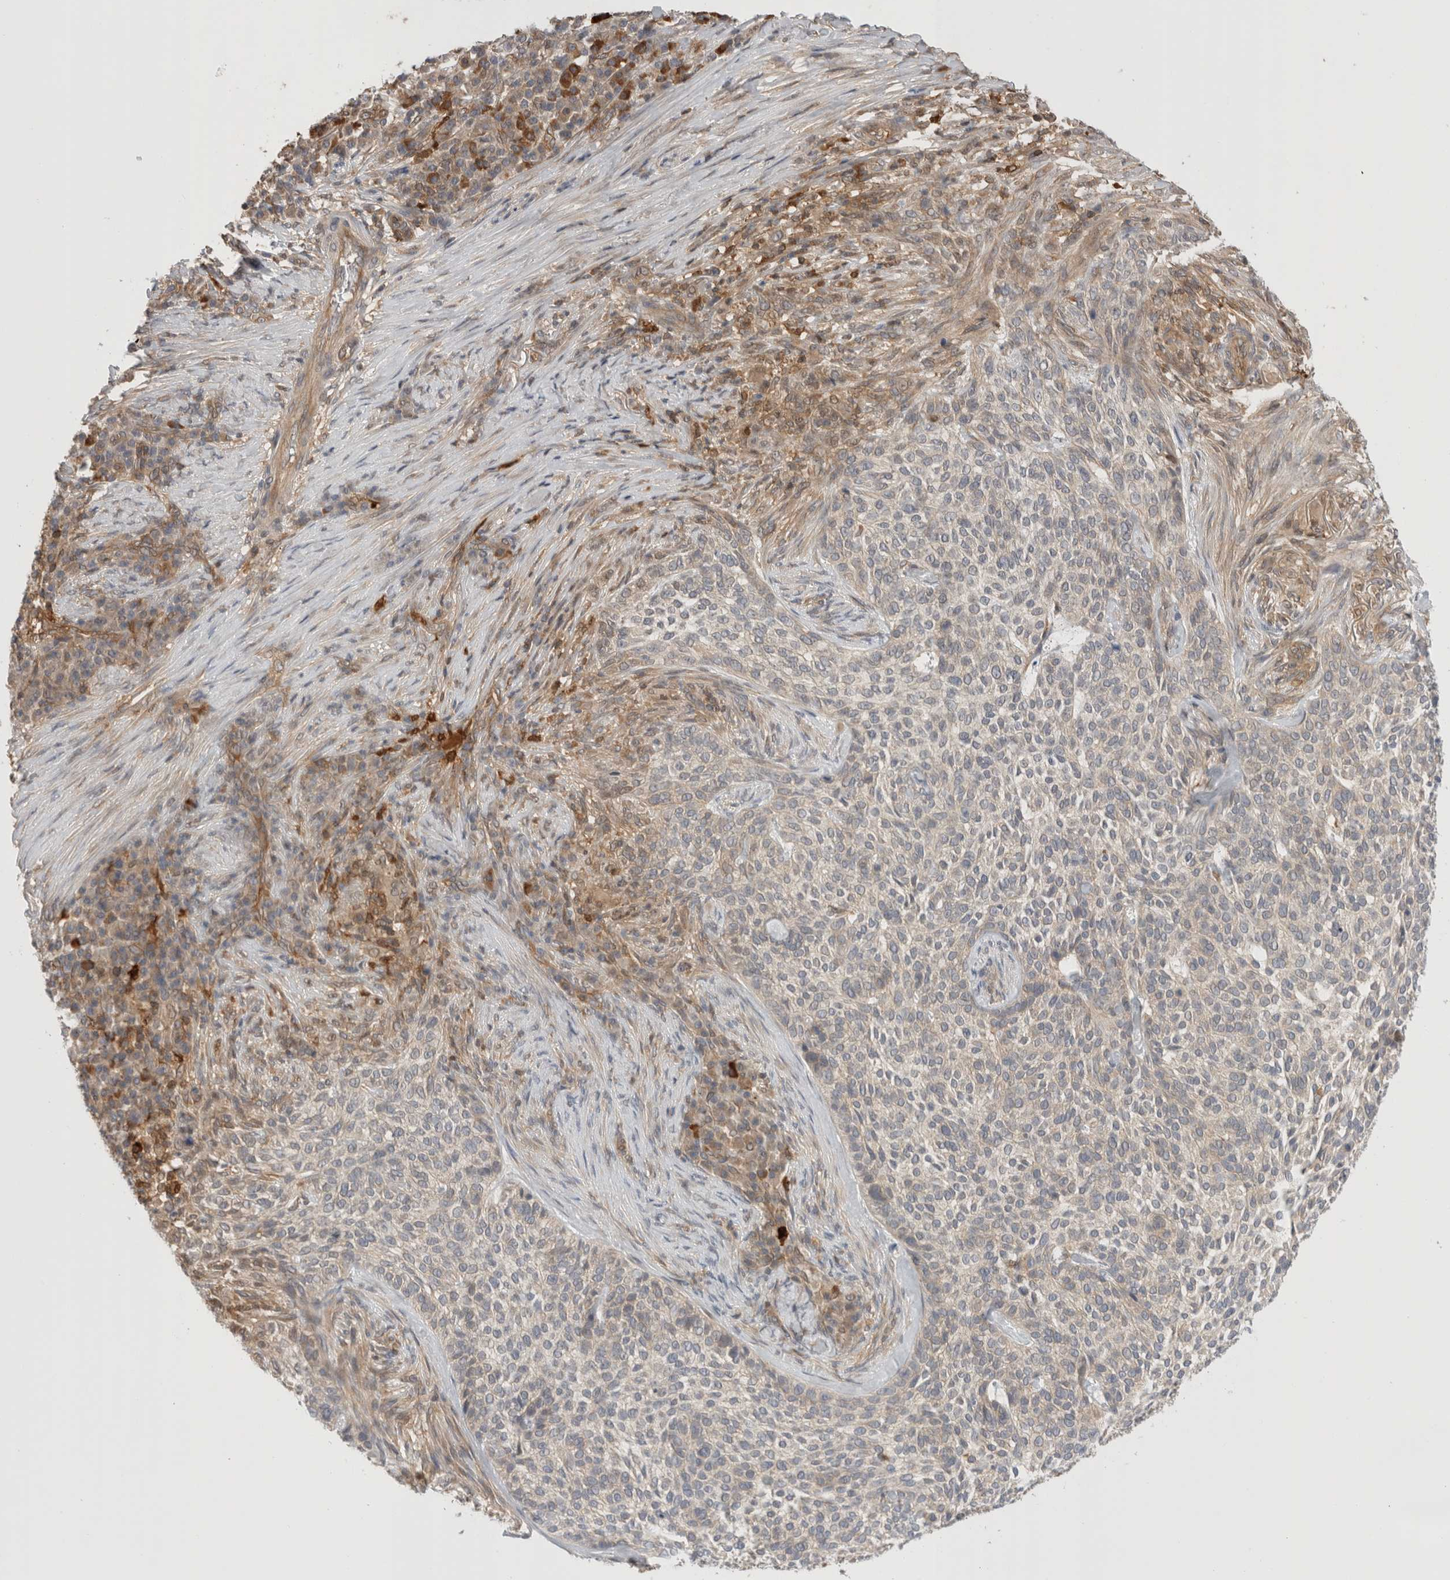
{"staining": {"intensity": "moderate", "quantity": "25%-75%", "location": "cytoplasmic/membranous"}, "tissue": "skin cancer", "cell_type": "Tumor cells", "image_type": "cancer", "snomed": [{"axis": "morphology", "description": "Basal cell carcinoma"}, {"axis": "topography", "description": "Skin"}], "caption": "Immunohistochemistry (IHC) (DAB (3,3'-diaminobenzidine)) staining of human skin basal cell carcinoma demonstrates moderate cytoplasmic/membranous protein positivity in approximately 25%-75% of tumor cells.", "gene": "NFKB1", "patient": {"sex": "female", "age": 64}}